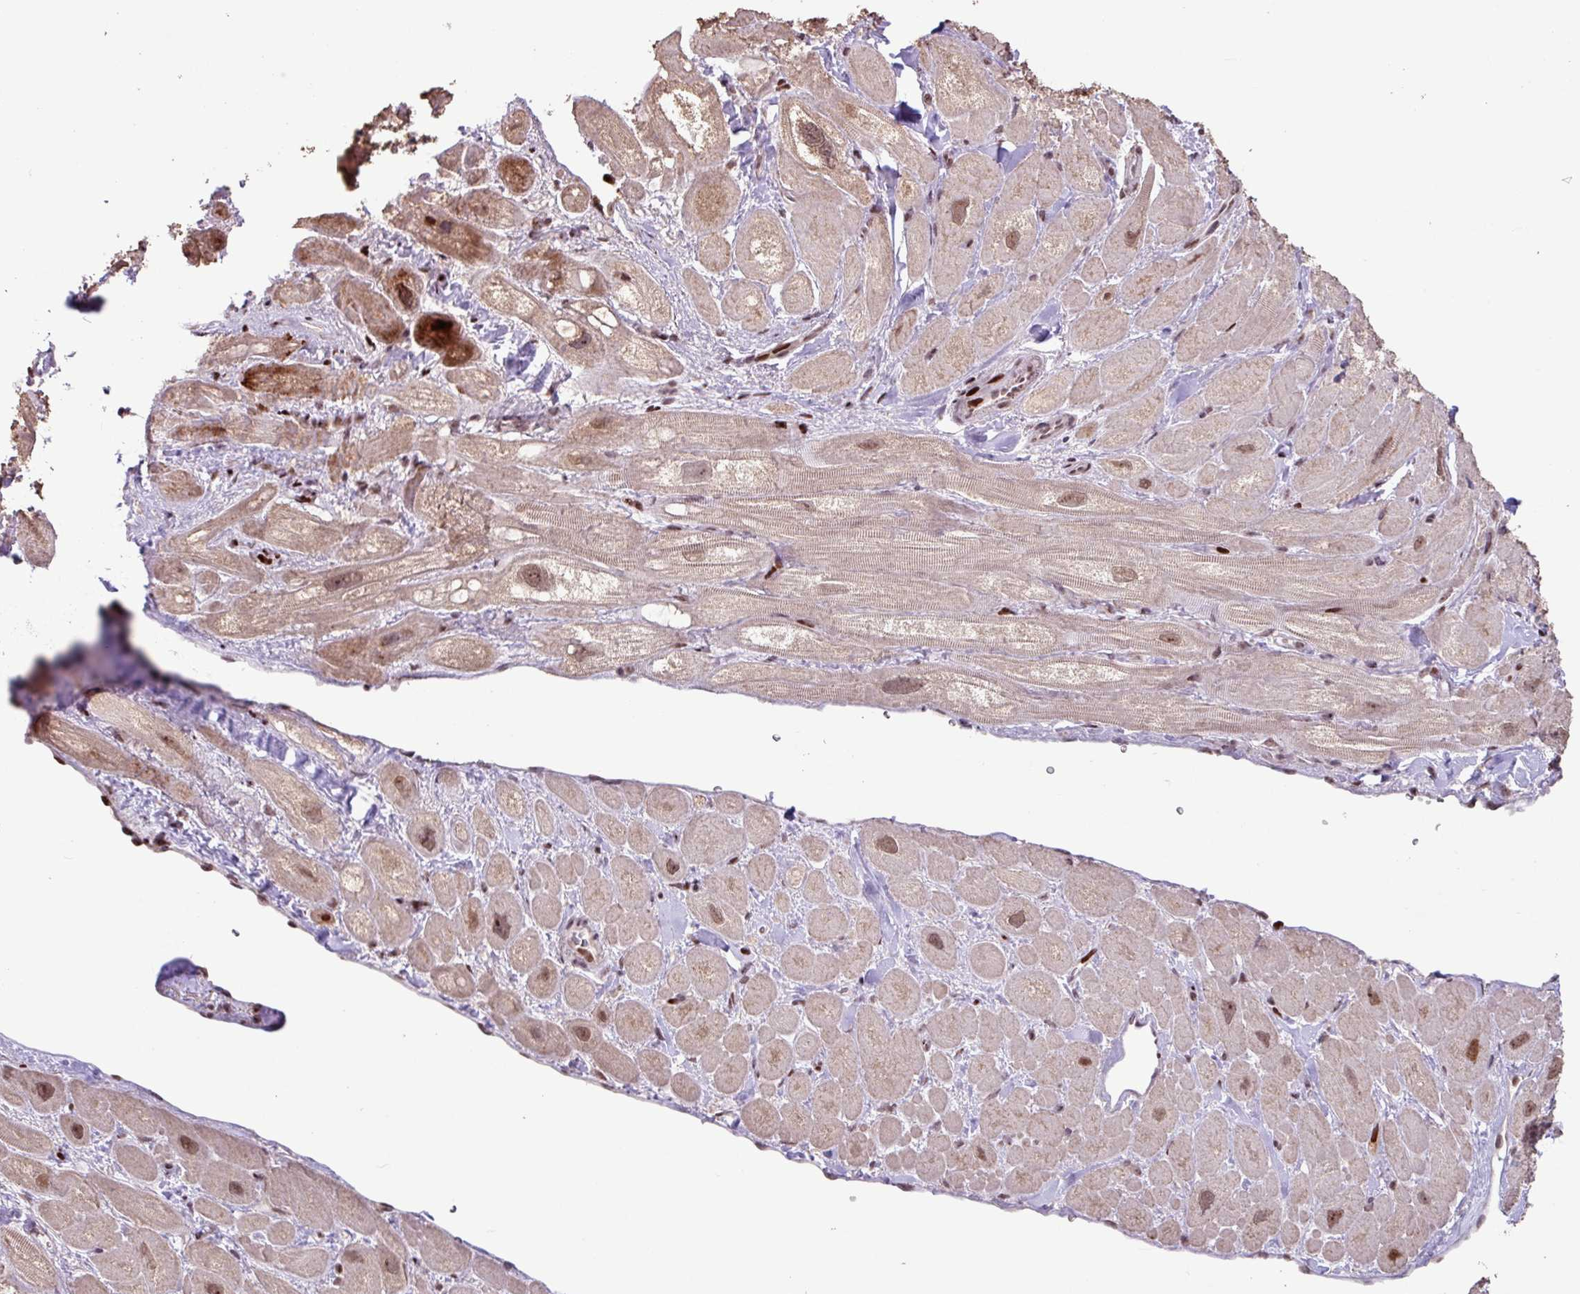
{"staining": {"intensity": "moderate", "quantity": "25%-75%", "location": "nuclear"}, "tissue": "heart muscle", "cell_type": "Cardiomyocytes", "image_type": "normal", "snomed": [{"axis": "morphology", "description": "Normal tissue, NOS"}, {"axis": "topography", "description": "Heart"}], "caption": "Moderate nuclear positivity is appreciated in approximately 25%-75% of cardiomyocytes in benign heart muscle.", "gene": "ZNF709", "patient": {"sex": "male", "age": 49}}